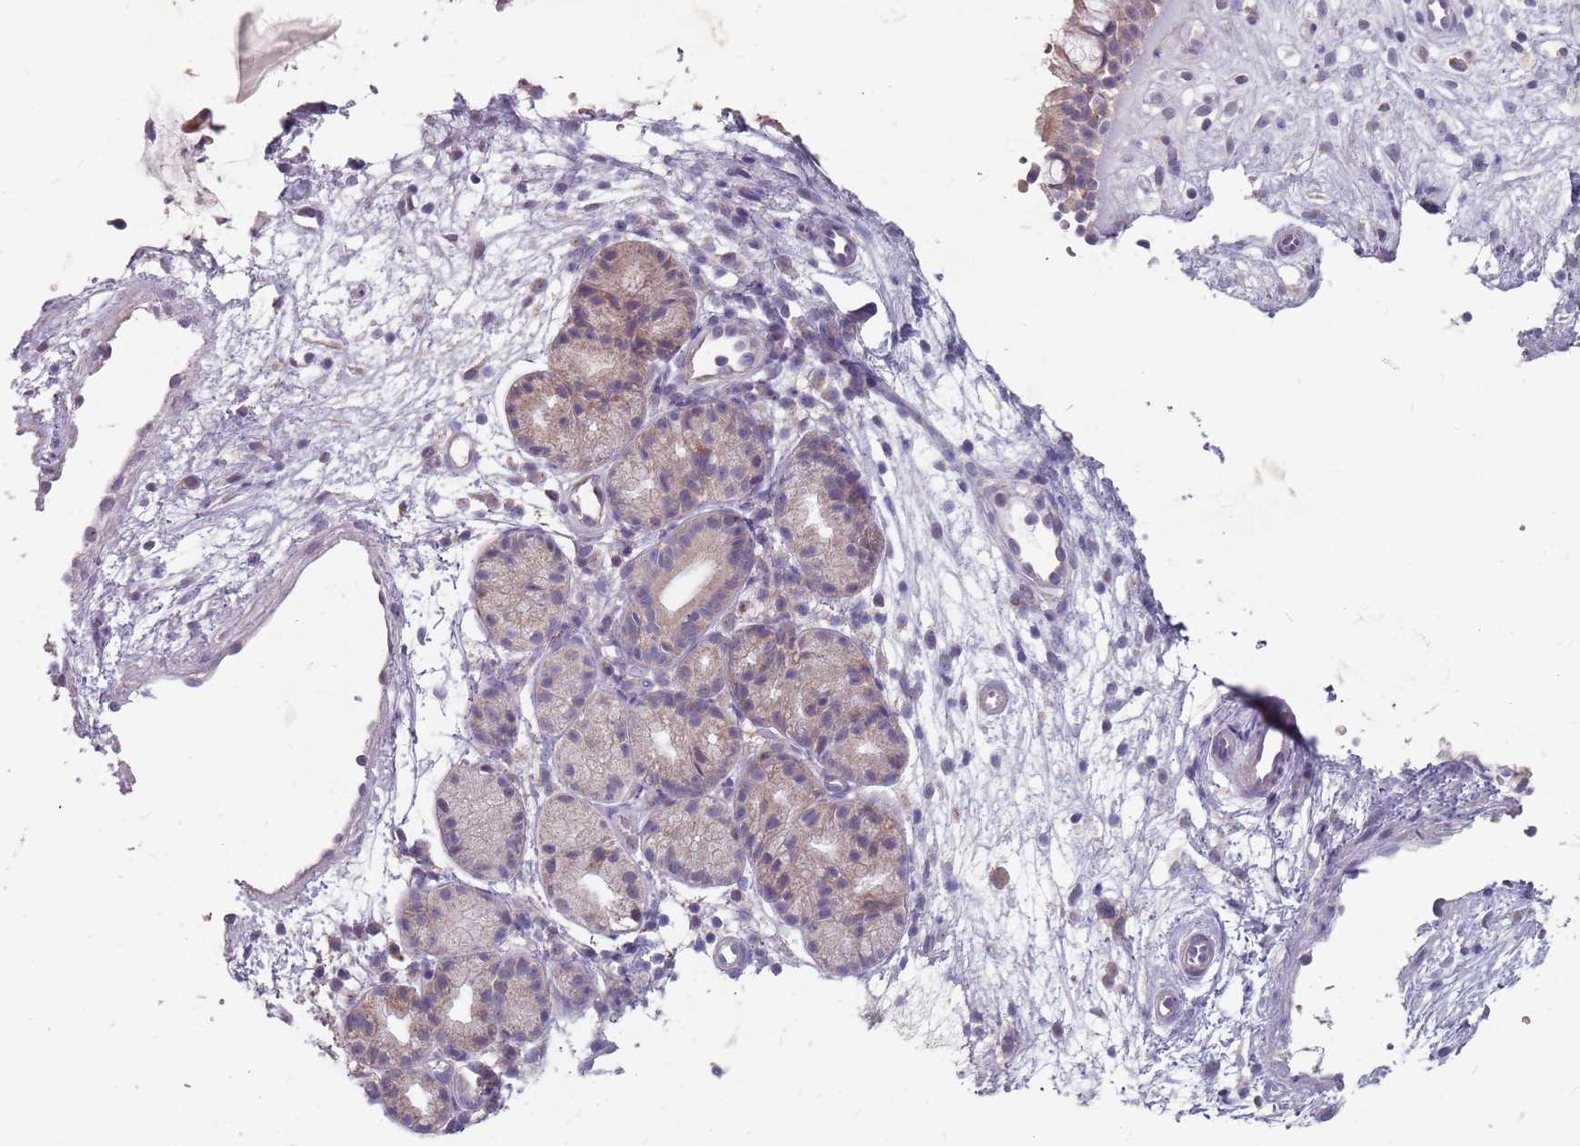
{"staining": {"intensity": "moderate", "quantity": "<25%", "location": "cytoplasmic/membranous"}, "tissue": "nasopharynx", "cell_type": "Respiratory epithelial cells", "image_type": "normal", "snomed": [{"axis": "morphology", "description": "Normal tissue, NOS"}, {"axis": "topography", "description": "Nasopharynx"}], "caption": "Immunohistochemical staining of benign human nasopharynx displays moderate cytoplasmic/membranous protein positivity in about <25% of respiratory epithelial cells.", "gene": "CMTR2", "patient": {"sex": "male", "age": 32}}